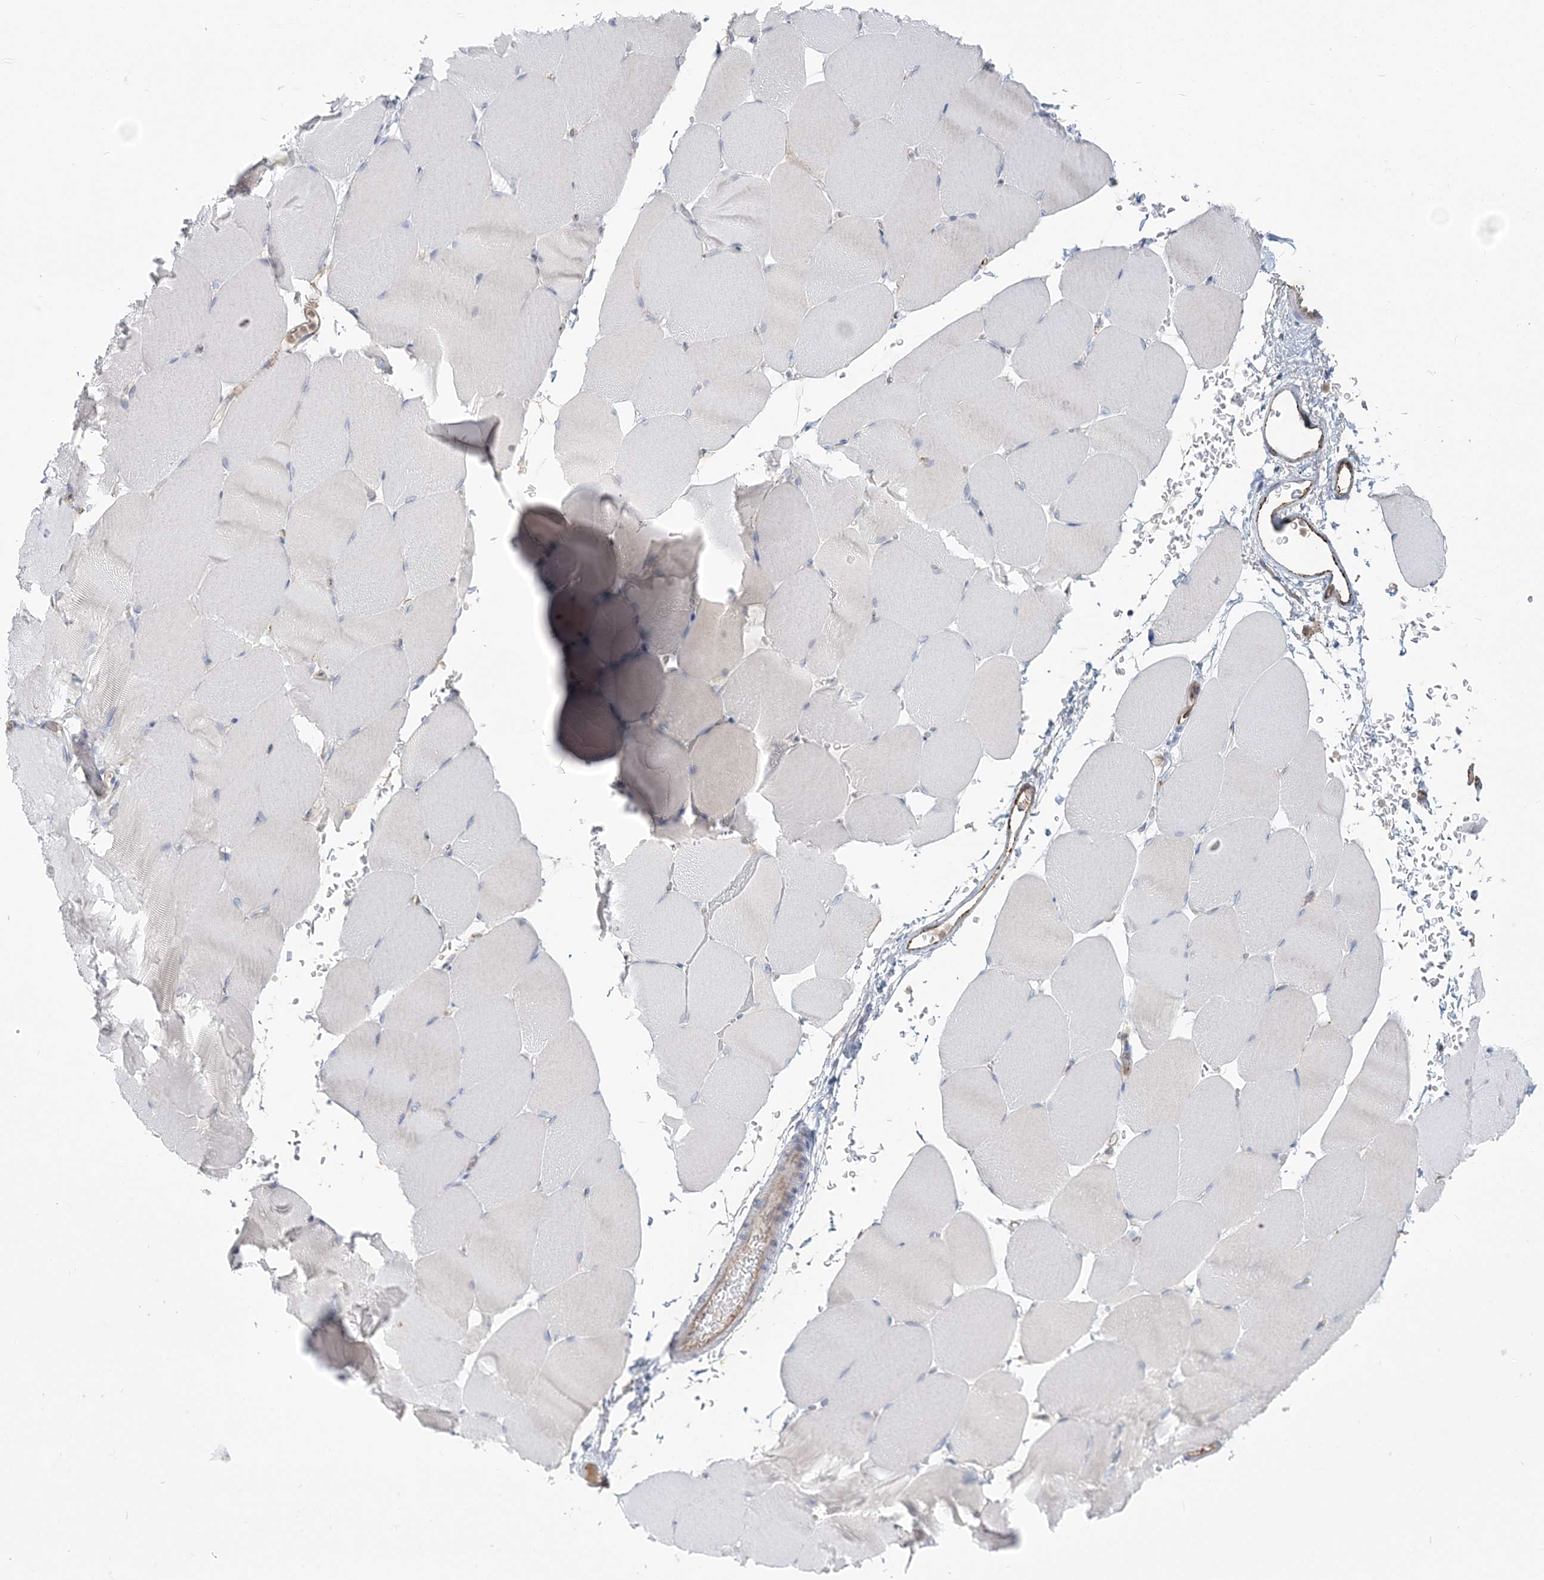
{"staining": {"intensity": "negative", "quantity": "none", "location": "none"}, "tissue": "skeletal muscle", "cell_type": "Myocytes", "image_type": "normal", "snomed": [{"axis": "morphology", "description": "Normal tissue, NOS"}, {"axis": "topography", "description": "Skeletal muscle"}, {"axis": "topography", "description": "Parathyroid gland"}], "caption": "Immunohistochemistry image of benign skeletal muscle stained for a protein (brown), which displays no expression in myocytes. (DAB (3,3'-diaminobenzidine) immunohistochemistry (IHC) visualized using brightfield microscopy, high magnification).", "gene": "INPP1", "patient": {"sex": "female", "age": 37}}